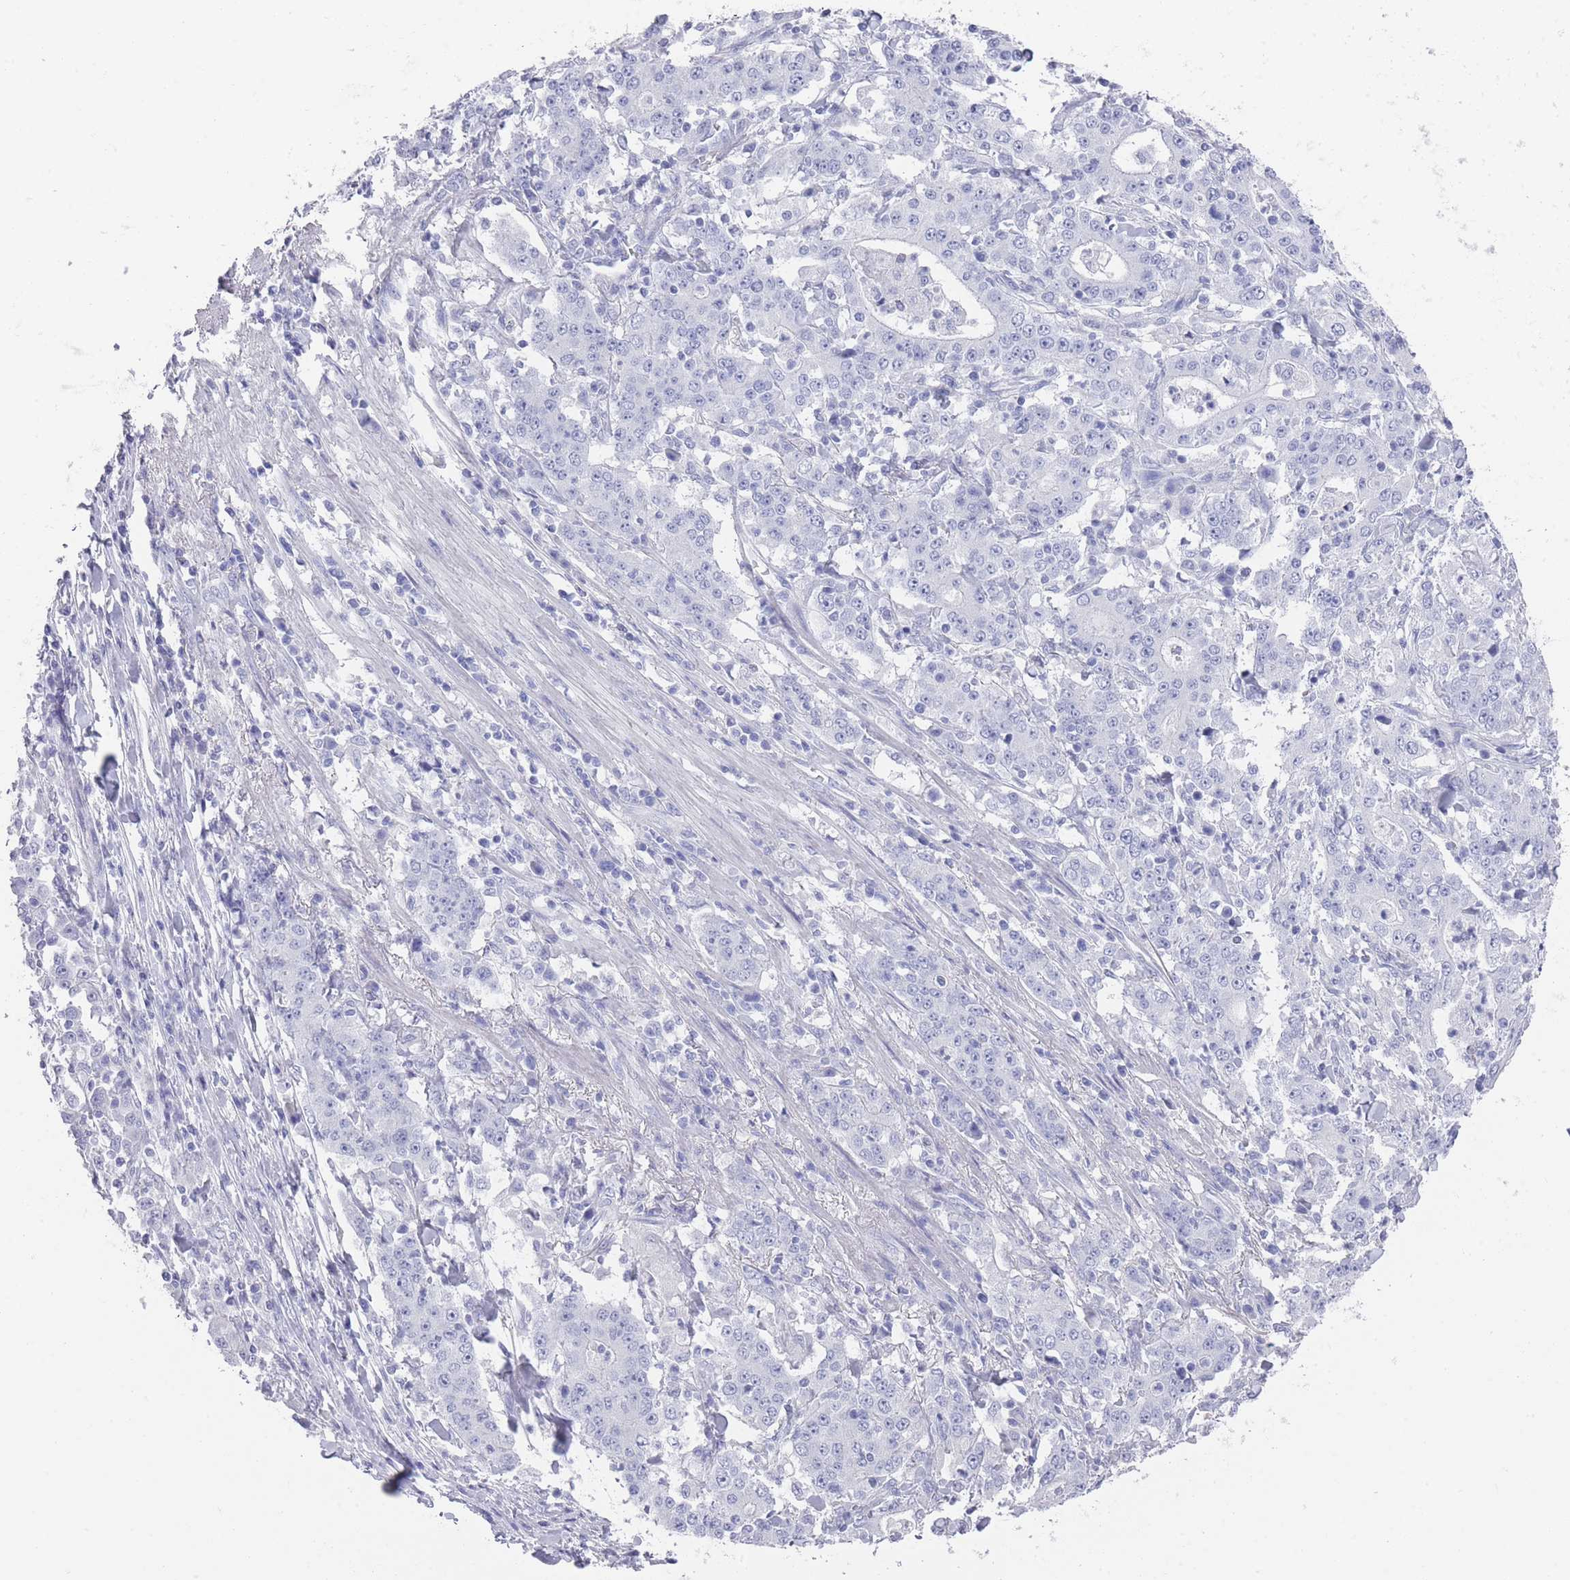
{"staining": {"intensity": "negative", "quantity": "none", "location": "none"}, "tissue": "stomach cancer", "cell_type": "Tumor cells", "image_type": "cancer", "snomed": [{"axis": "morphology", "description": "Normal tissue, NOS"}, {"axis": "morphology", "description": "Adenocarcinoma, NOS"}, {"axis": "topography", "description": "Stomach, upper"}, {"axis": "topography", "description": "Stomach"}], "caption": "DAB immunohistochemical staining of stomach cancer exhibits no significant staining in tumor cells. (Stains: DAB (3,3'-diaminobenzidine) IHC with hematoxylin counter stain, Microscopy: brightfield microscopy at high magnification).", "gene": "RAB2B", "patient": {"sex": "male", "age": 59}}